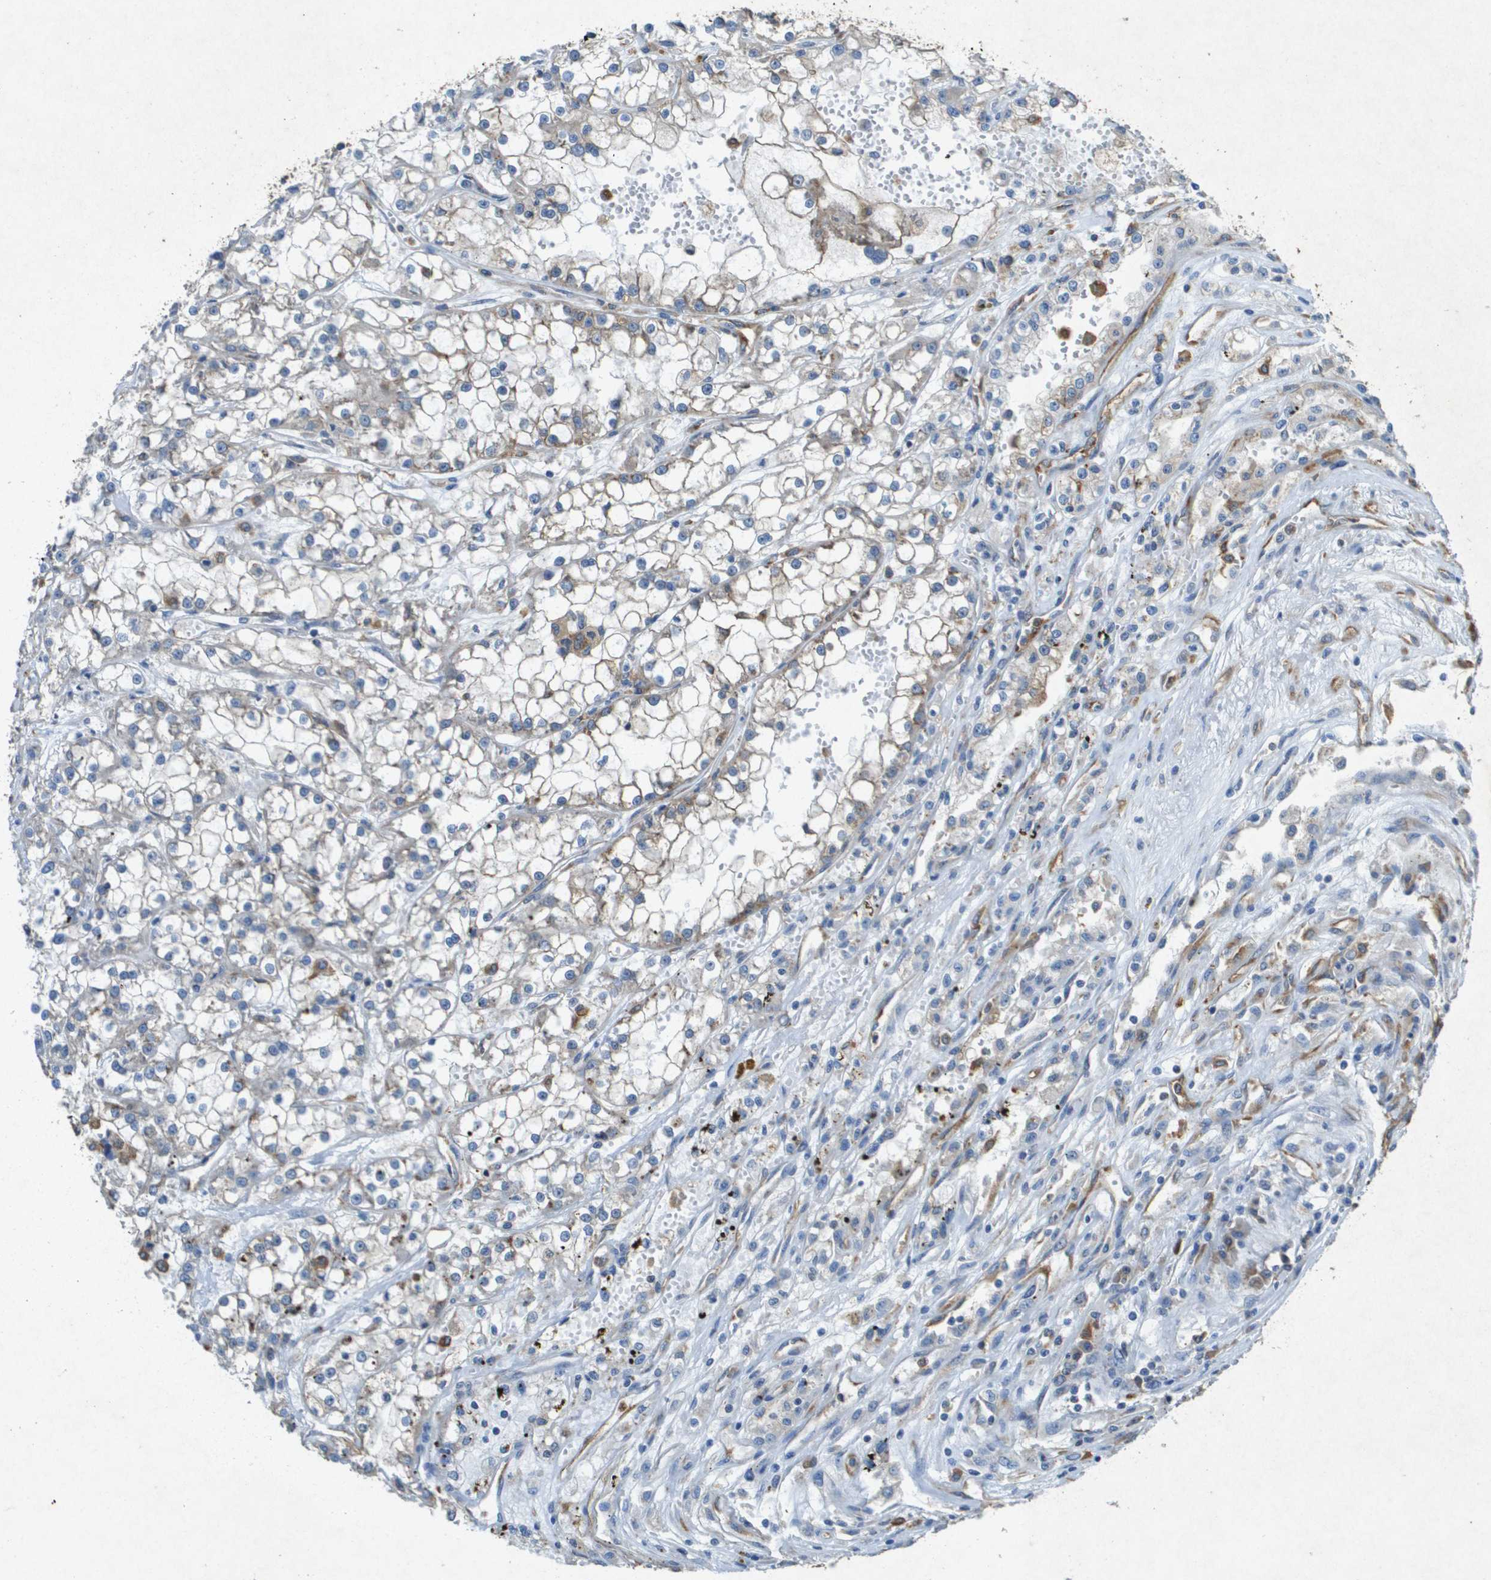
{"staining": {"intensity": "weak", "quantity": "25%-75%", "location": "cytoplasmic/membranous"}, "tissue": "renal cancer", "cell_type": "Tumor cells", "image_type": "cancer", "snomed": [{"axis": "morphology", "description": "Adenocarcinoma, NOS"}, {"axis": "topography", "description": "Kidney"}], "caption": "Weak cytoplasmic/membranous staining for a protein is appreciated in approximately 25%-75% of tumor cells of renal adenocarcinoma using immunohistochemistry (IHC).", "gene": "PTPRT", "patient": {"sex": "female", "age": 52}}